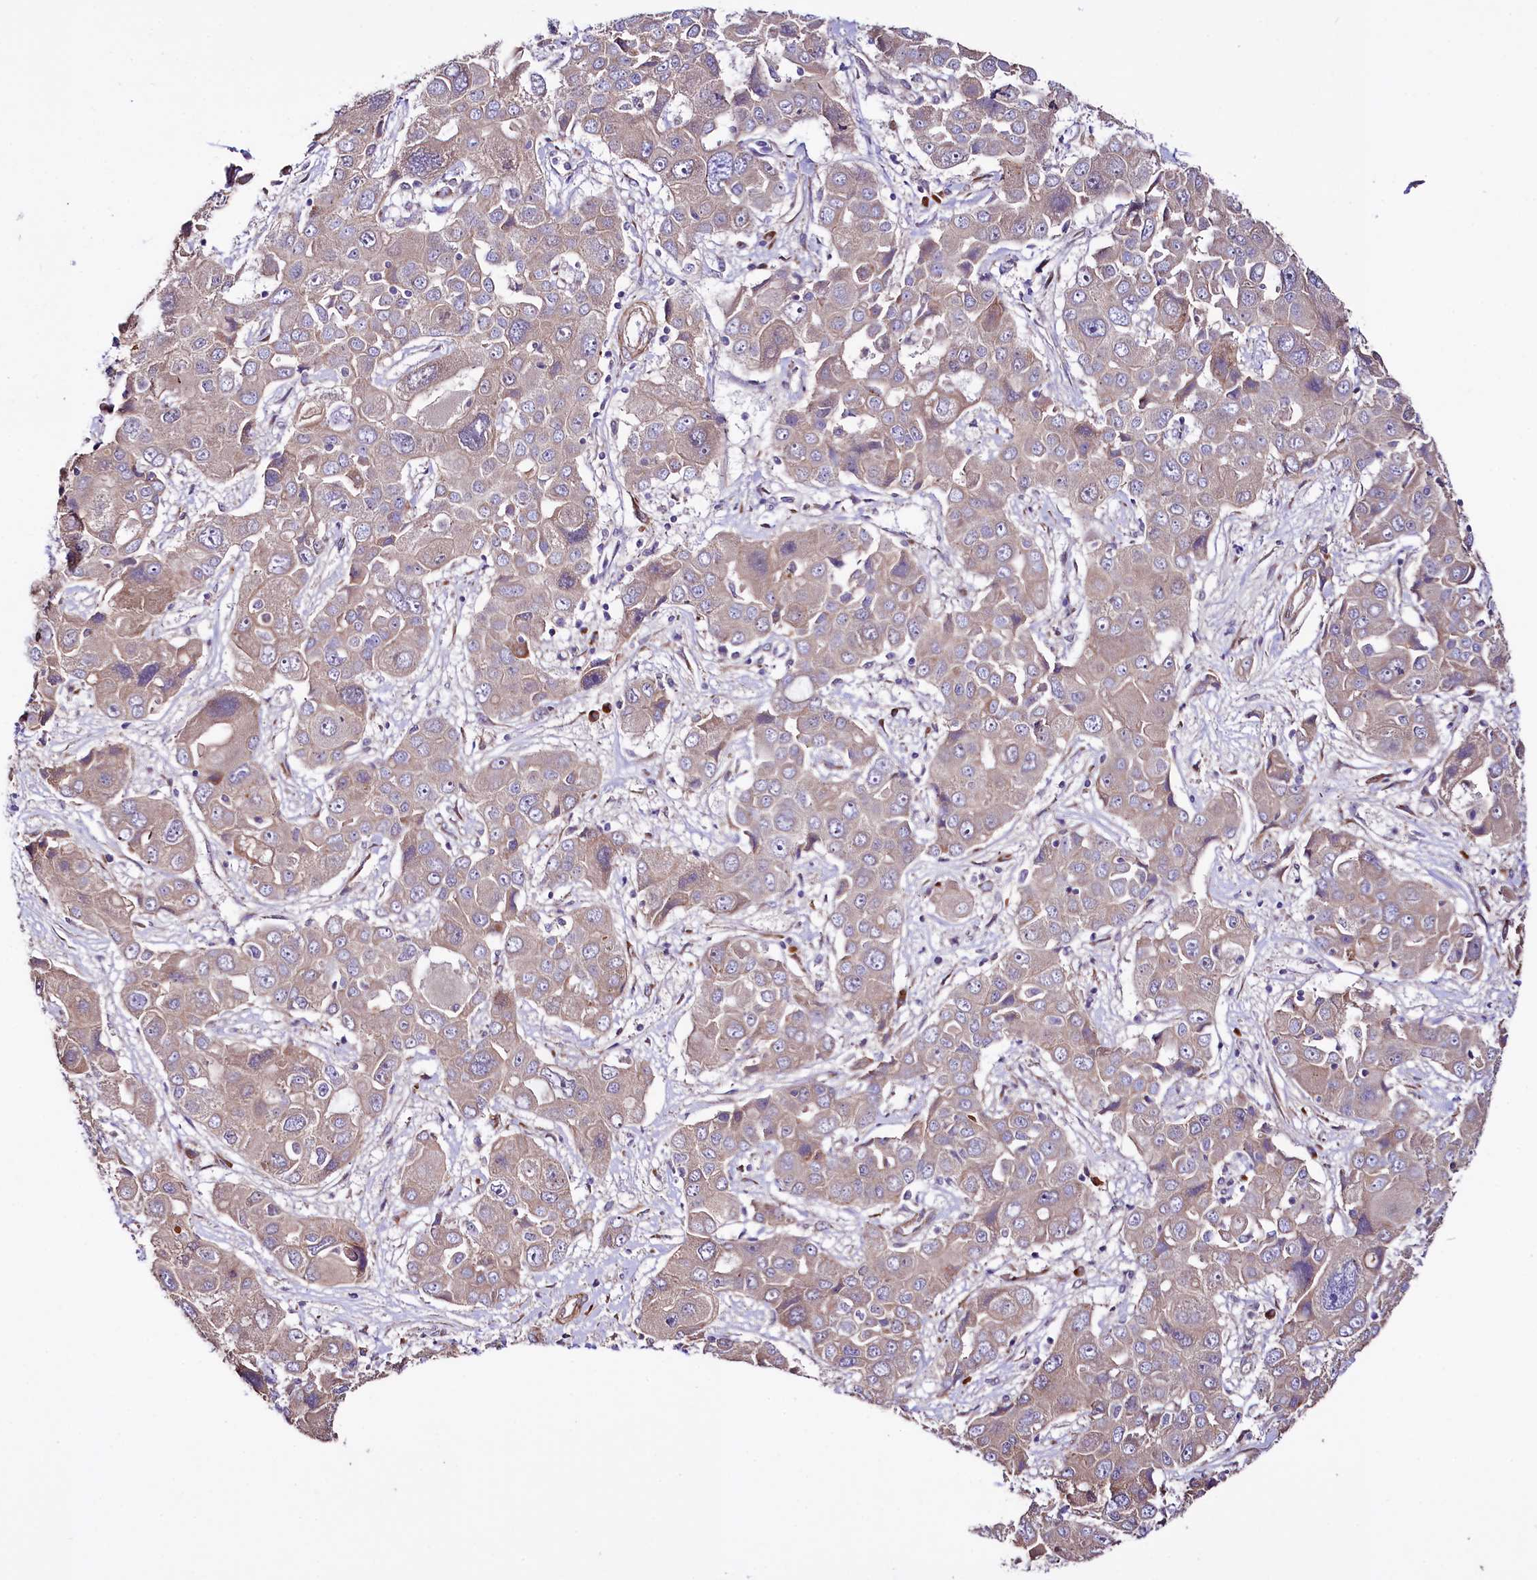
{"staining": {"intensity": "weak", "quantity": "25%-75%", "location": "cytoplasmic/membranous"}, "tissue": "liver cancer", "cell_type": "Tumor cells", "image_type": "cancer", "snomed": [{"axis": "morphology", "description": "Cholangiocarcinoma"}, {"axis": "topography", "description": "Liver"}], "caption": "Liver cancer stained for a protein (brown) displays weak cytoplasmic/membranous positive staining in about 25%-75% of tumor cells.", "gene": "SPATS2", "patient": {"sex": "male", "age": 67}}